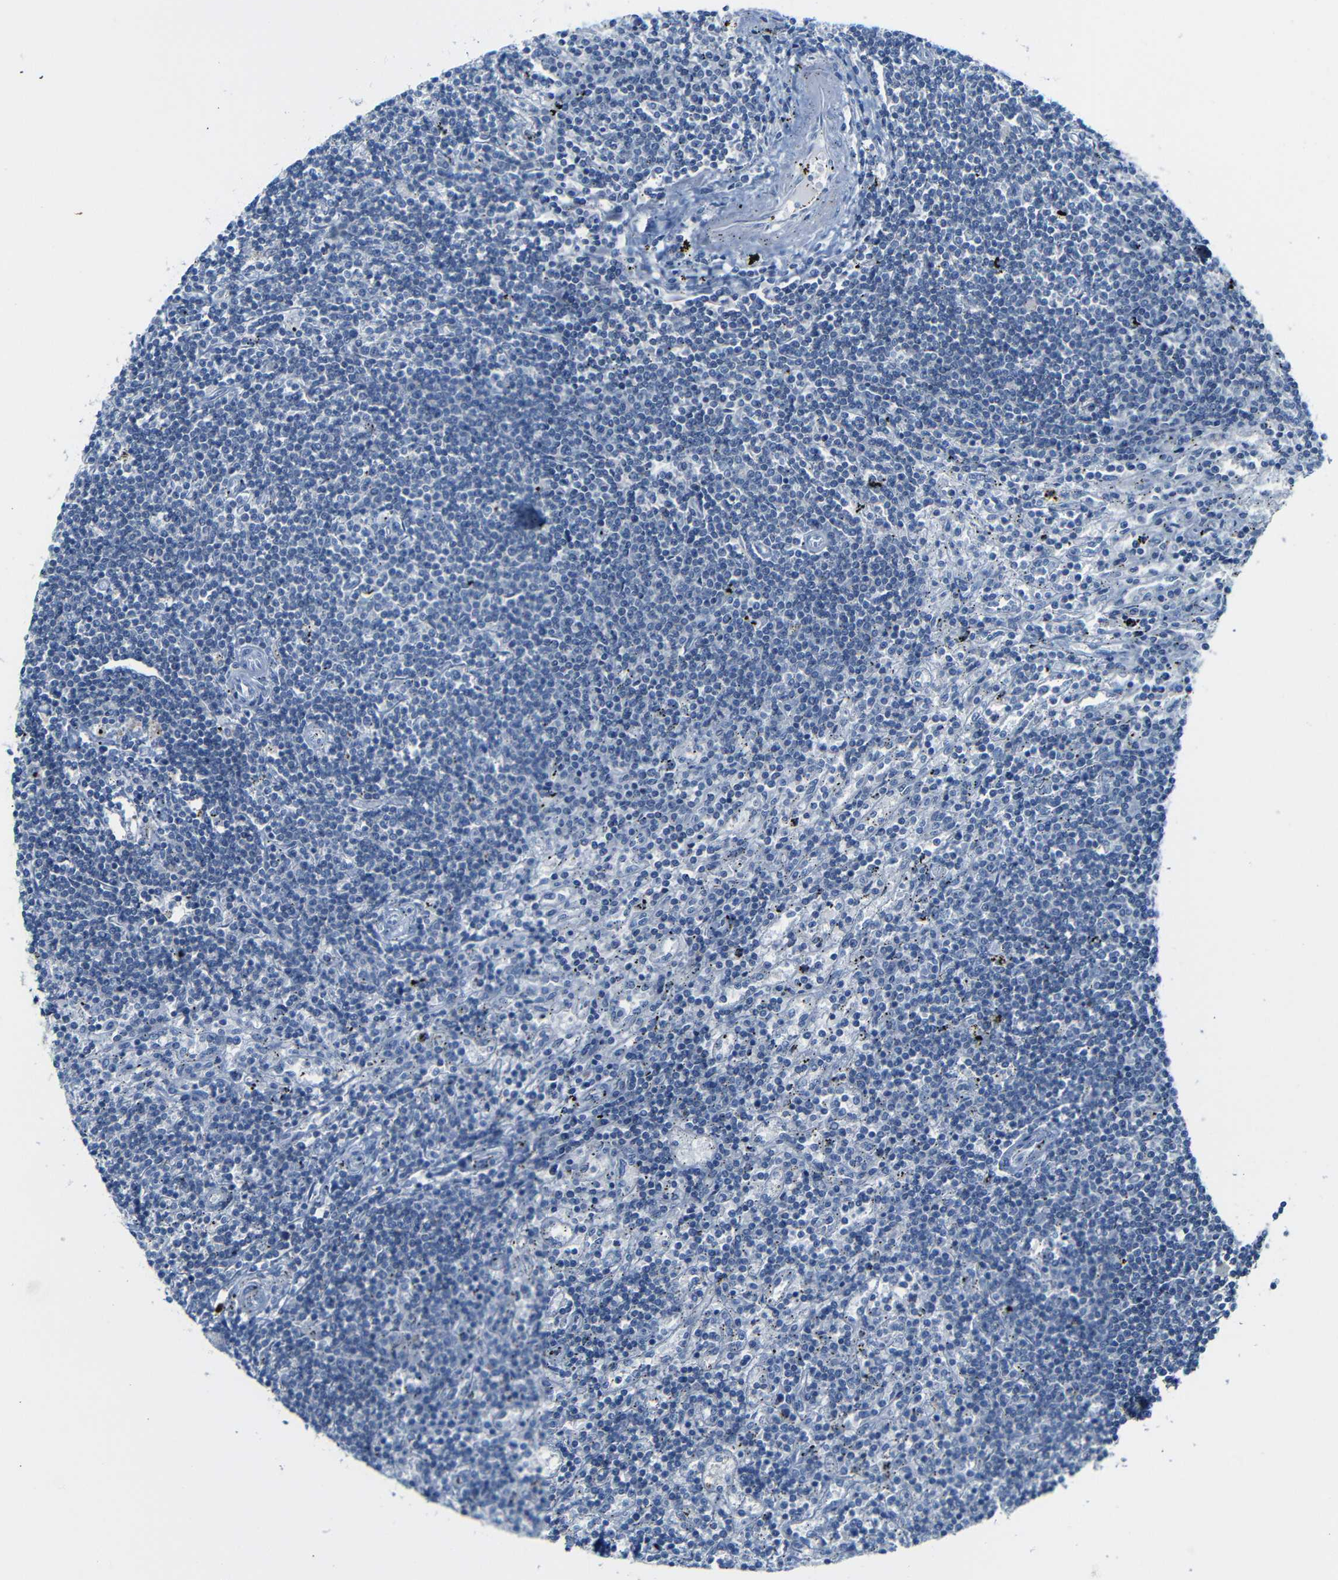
{"staining": {"intensity": "negative", "quantity": "none", "location": "none"}, "tissue": "lymphoma", "cell_type": "Tumor cells", "image_type": "cancer", "snomed": [{"axis": "morphology", "description": "Malignant lymphoma, non-Hodgkin's type, Low grade"}, {"axis": "topography", "description": "Spleen"}], "caption": "DAB (3,3'-diaminobenzidine) immunohistochemical staining of low-grade malignant lymphoma, non-Hodgkin's type exhibits no significant positivity in tumor cells. (Brightfield microscopy of DAB (3,3'-diaminobenzidine) immunohistochemistry at high magnification).", "gene": "FCRL1", "patient": {"sex": "male", "age": 76}}